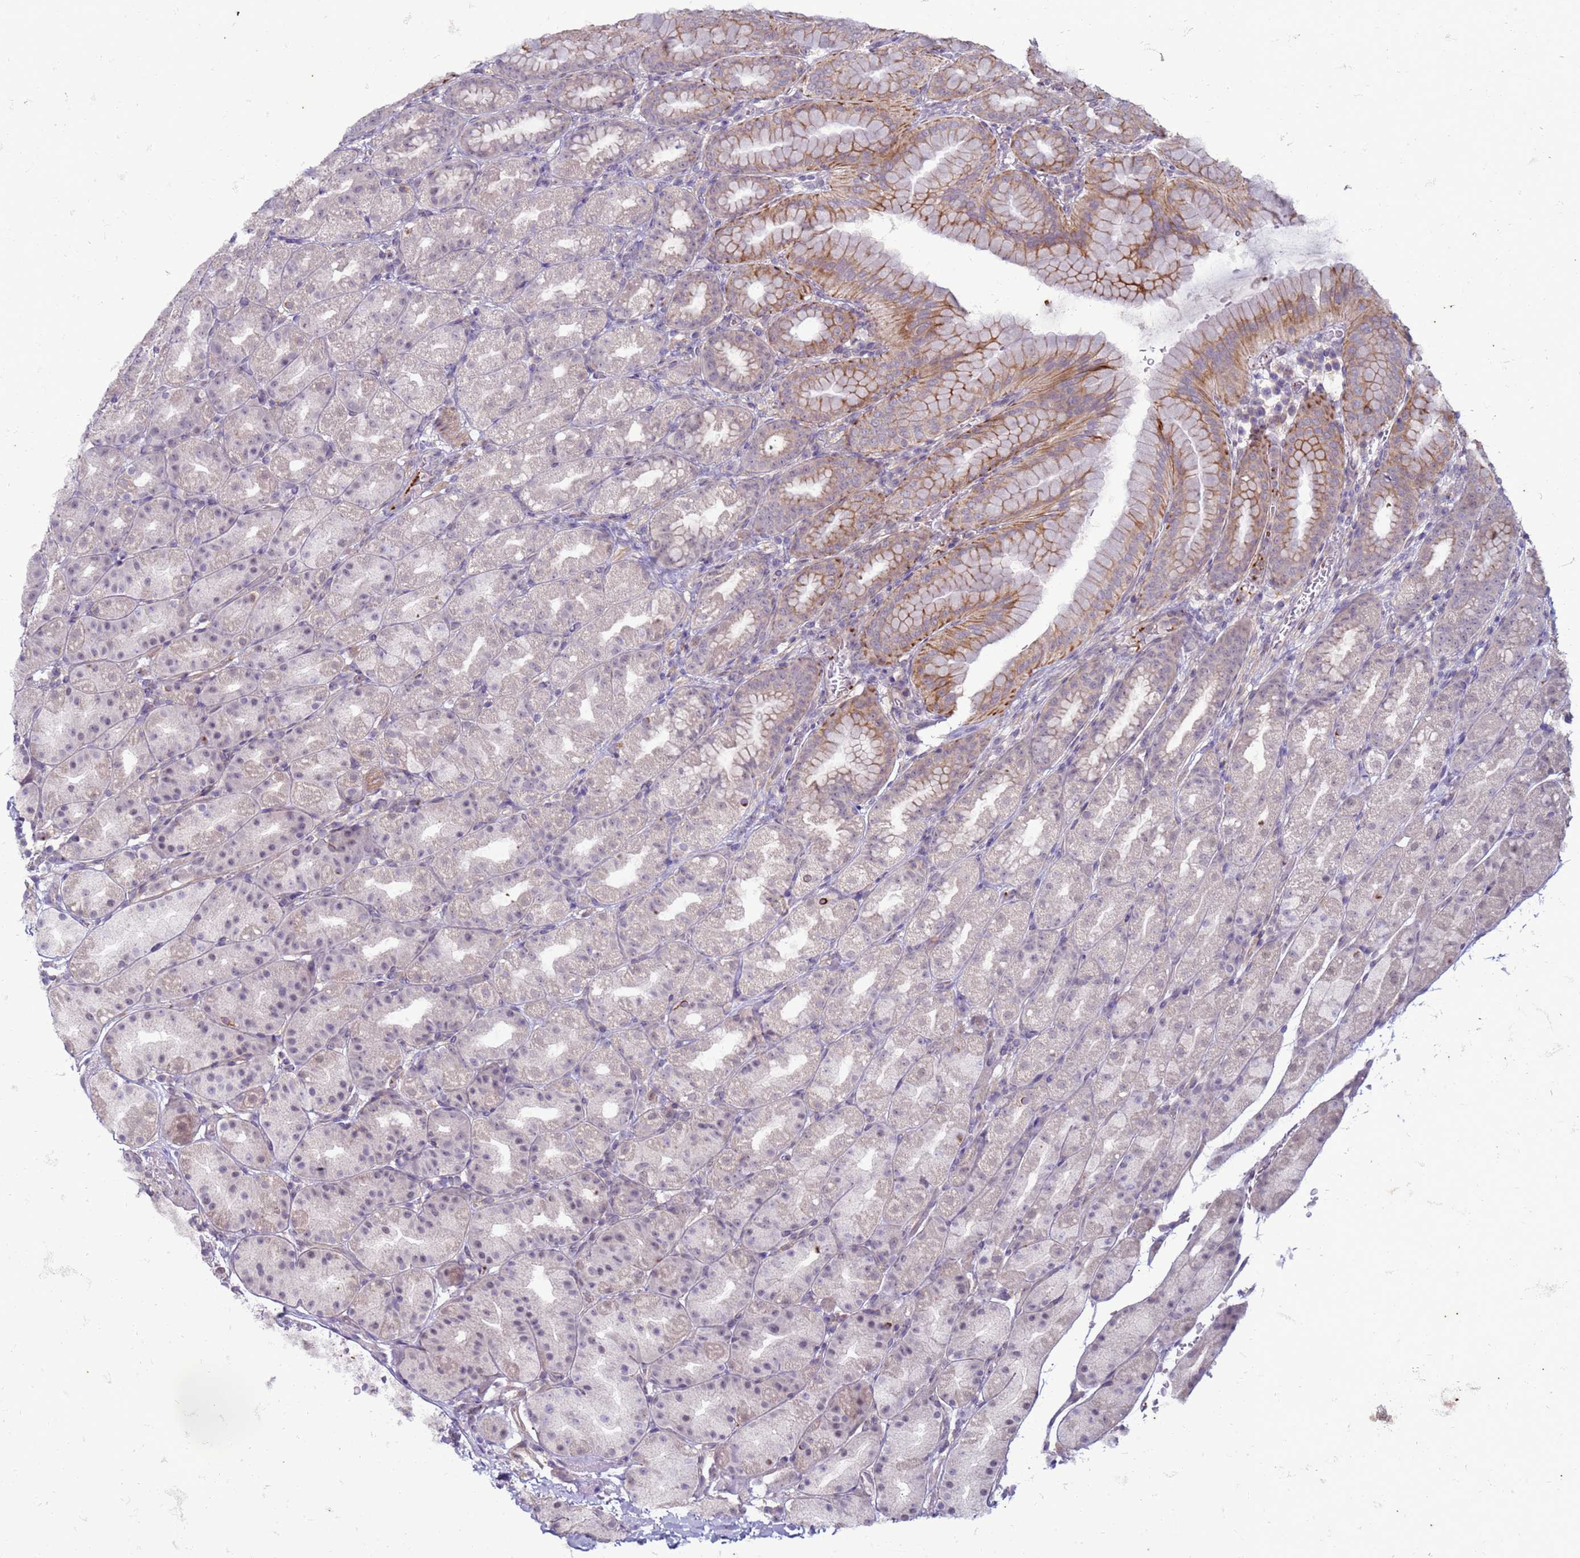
{"staining": {"intensity": "moderate", "quantity": "<25%", "location": "cytoplasmic/membranous"}, "tissue": "stomach", "cell_type": "Glandular cells", "image_type": "normal", "snomed": [{"axis": "morphology", "description": "Normal tissue, NOS"}, {"axis": "topography", "description": "Stomach, upper"}, {"axis": "topography", "description": "Stomach"}], "caption": "Immunohistochemistry (IHC) of normal human stomach exhibits low levels of moderate cytoplasmic/membranous expression in about <25% of glandular cells. The staining was performed using DAB to visualize the protein expression in brown, while the nuclei were stained in blue with hematoxylin (Magnification: 20x).", "gene": "SLC15A3", "patient": {"sex": "male", "age": 68}}